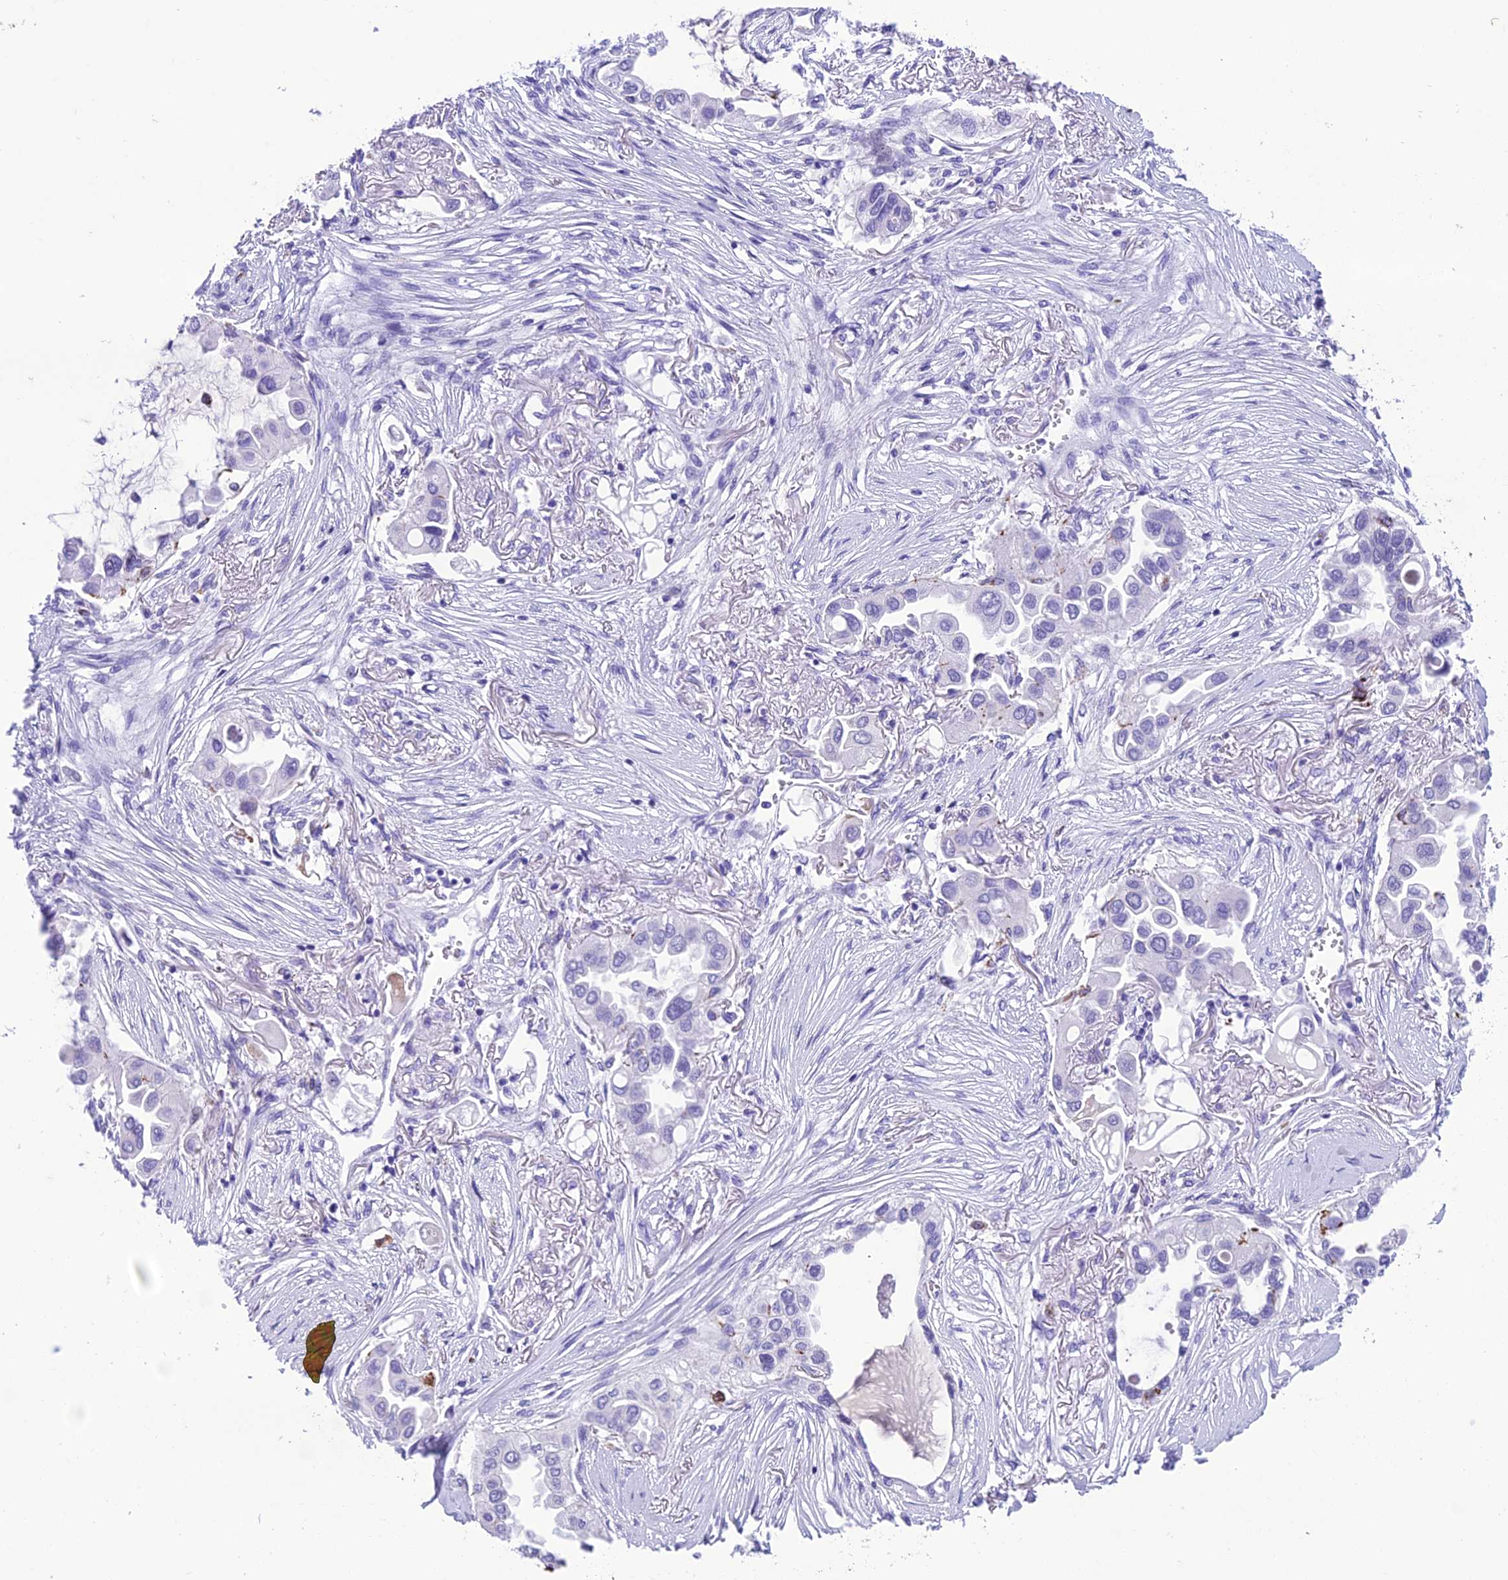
{"staining": {"intensity": "negative", "quantity": "none", "location": "none"}, "tissue": "lung cancer", "cell_type": "Tumor cells", "image_type": "cancer", "snomed": [{"axis": "morphology", "description": "Adenocarcinoma, NOS"}, {"axis": "topography", "description": "Lung"}], "caption": "IHC of human lung cancer reveals no expression in tumor cells.", "gene": "TRAM1L1", "patient": {"sex": "female", "age": 76}}